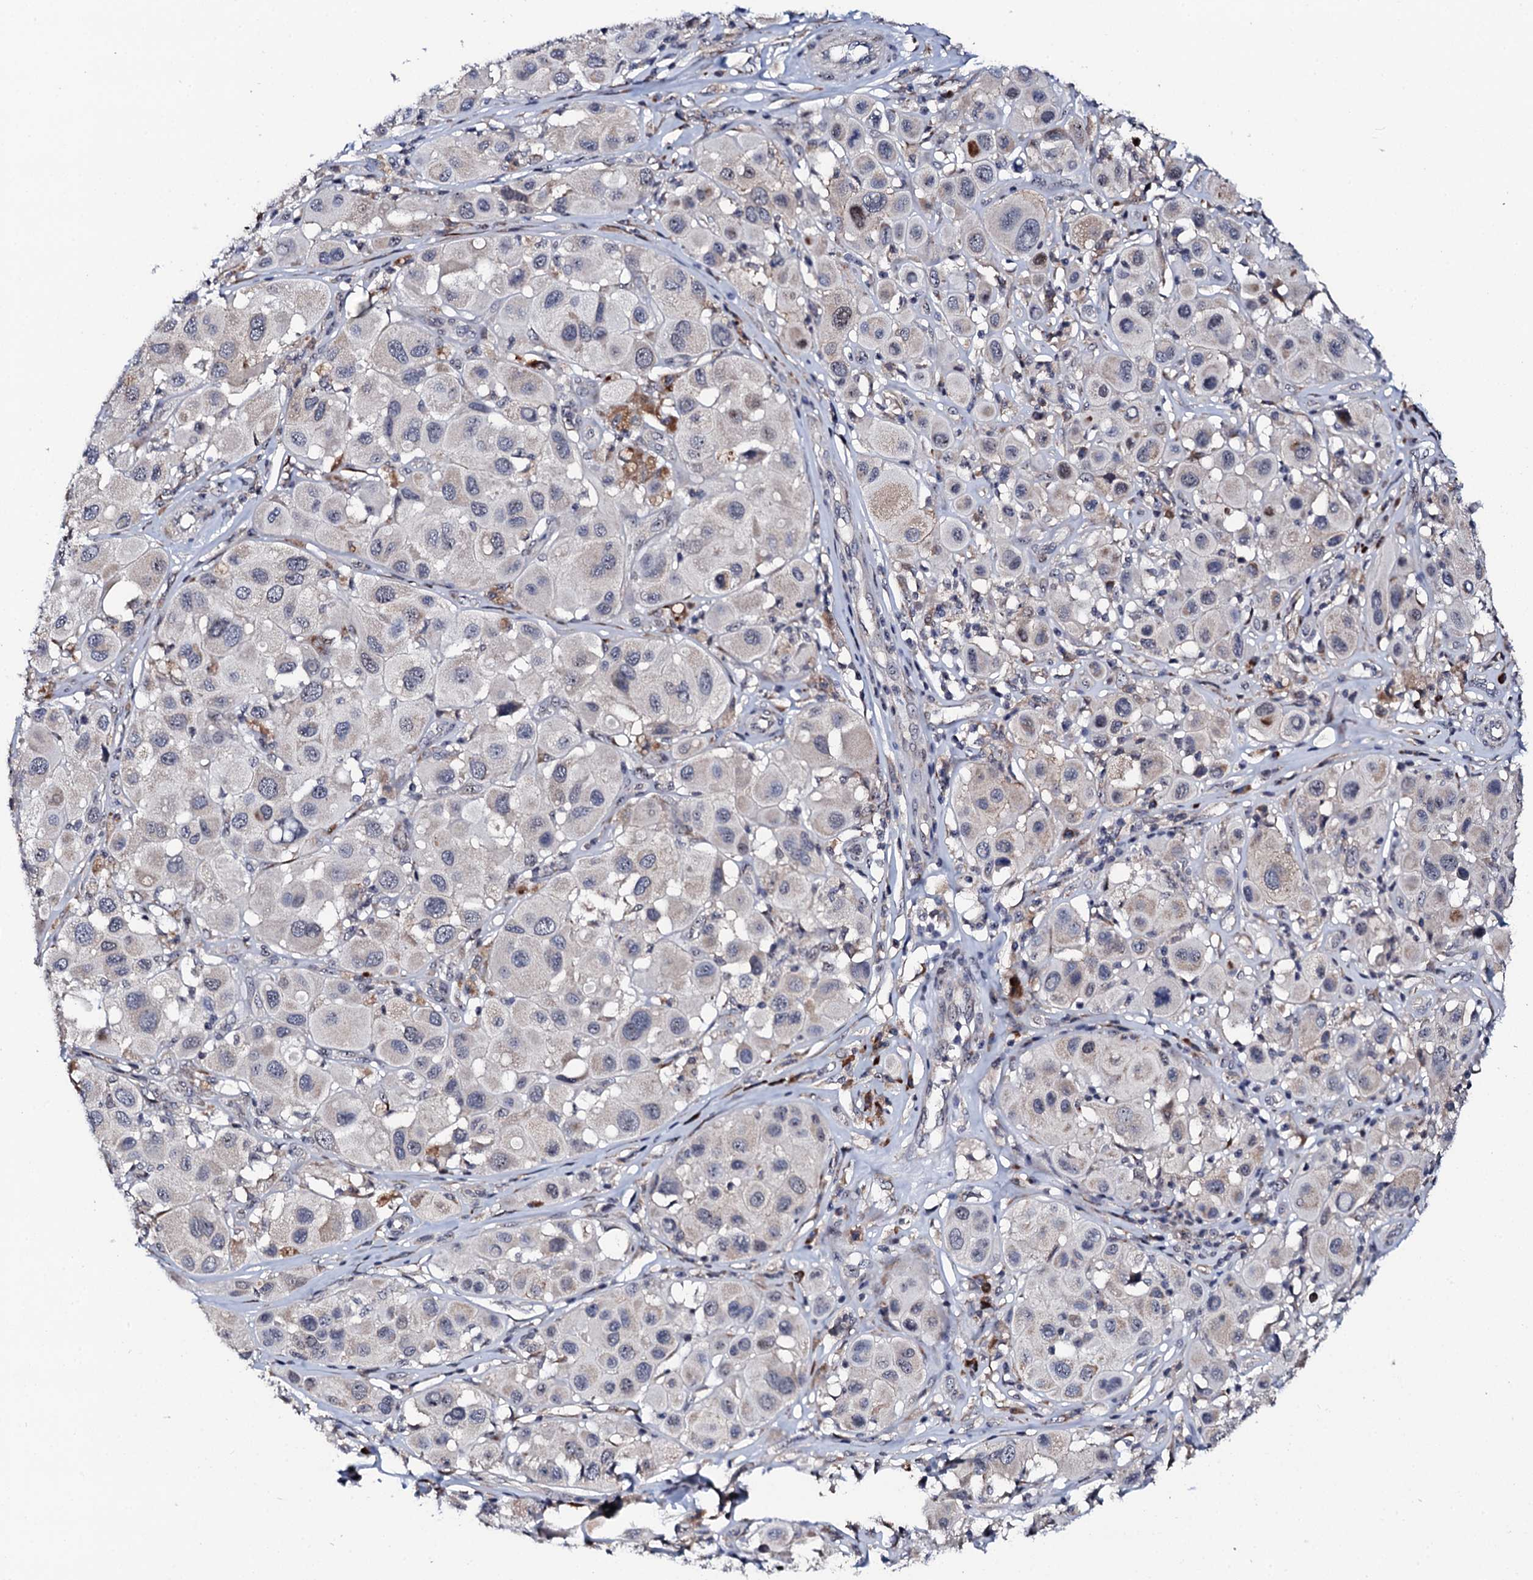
{"staining": {"intensity": "negative", "quantity": "none", "location": "none"}, "tissue": "melanoma", "cell_type": "Tumor cells", "image_type": "cancer", "snomed": [{"axis": "morphology", "description": "Malignant melanoma, Metastatic site"}, {"axis": "topography", "description": "Skin"}], "caption": "Image shows no significant protein staining in tumor cells of melanoma. (DAB (3,3'-diaminobenzidine) immunohistochemistry (IHC), high magnification).", "gene": "FAM111A", "patient": {"sex": "male", "age": 41}}